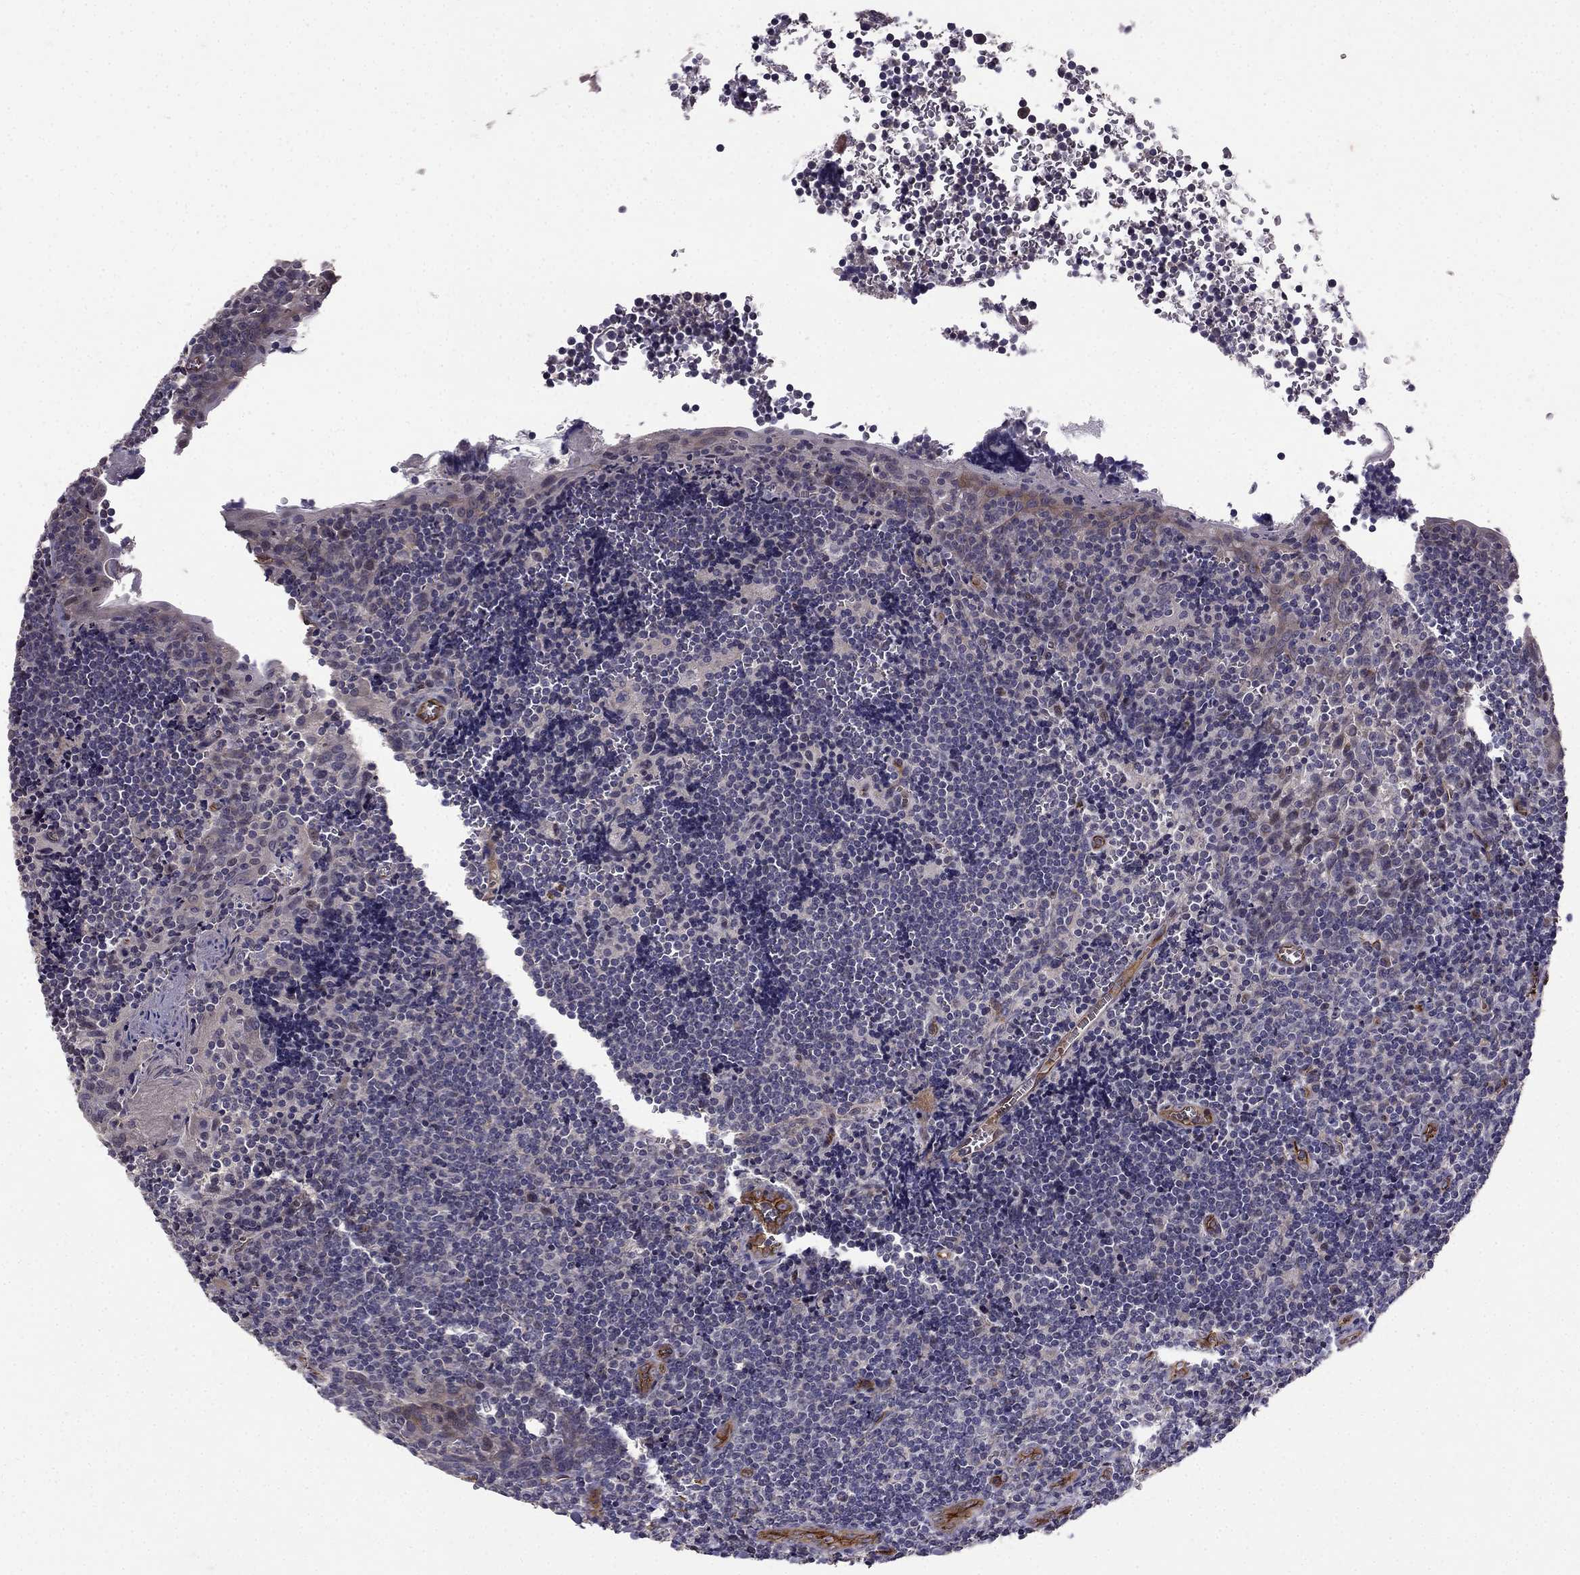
{"staining": {"intensity": "negative", "quantity": "none", "location": "none"}, "tissue": "tonsil", "cell_type": "Germinal center cells", "image_type": "normal", "snomed": [{"axis": "morphology", "description": "Normal tissue, NOS"}, {"axis": "morphology", "description": "Inflammation, NOS"}, {"axis": "topography", "description": "Tonsil"}], "caption": "Germinal center cells are negative for protein expression in unremarkable human tonsil.", "gene": "RASIP1", "patient": {"sex": "female", "age": 31}}